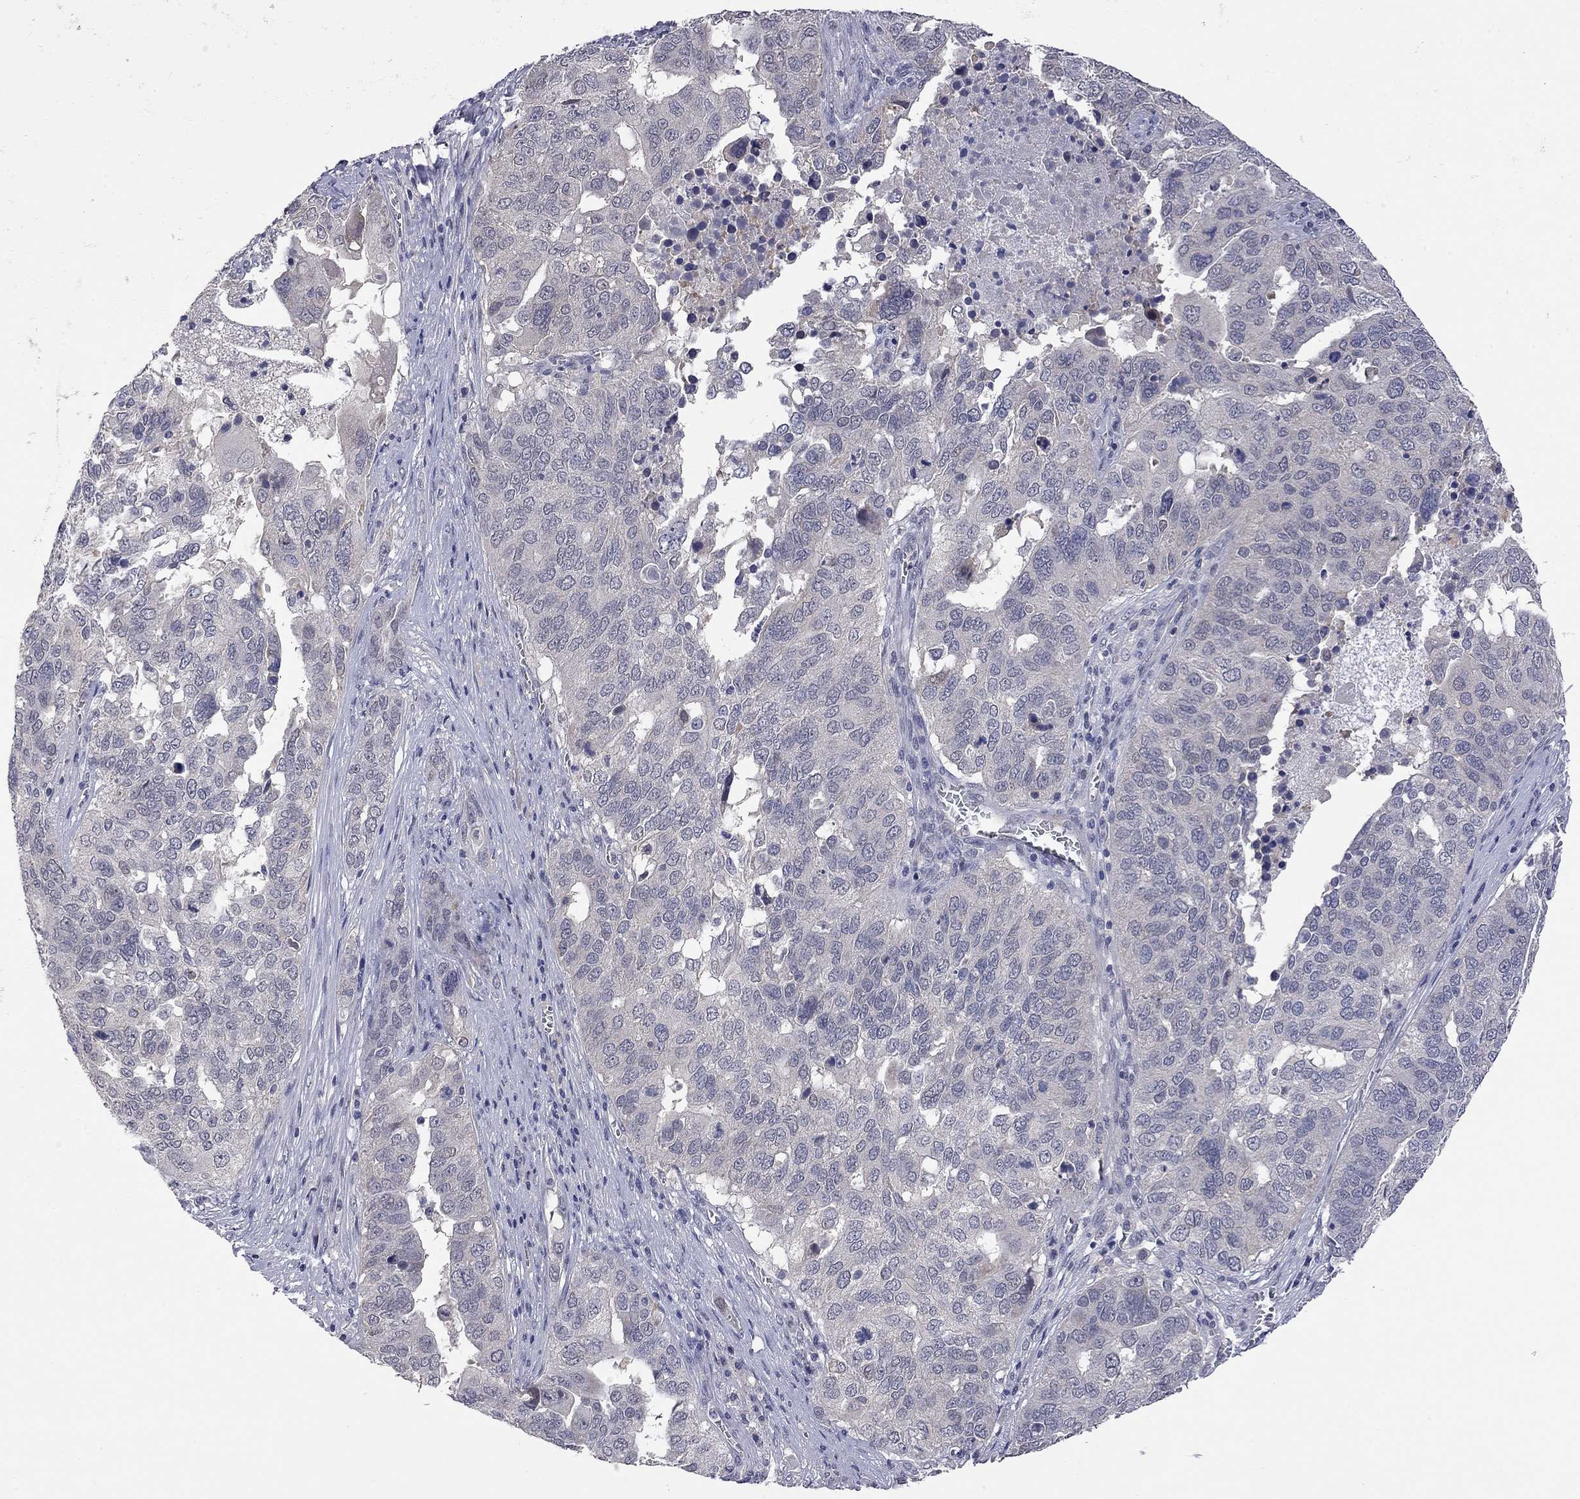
{"staining": {"intensity": "negative", "quantity": "none", "location": "none"}, "tissue": "ovarian cancer", "cell_type": "Tumor cells", "image_type": "cancer", "snomed": [{"axis": "morphology", "description": "Carcinoma, endometroid"}, {"axis": "topography", "description": "Soft tissue"}, {"axis": "topography", "description": "Ovary"}], "caption": "Human ovarian cancer stained for a protein using immunohistochemistry (IHC) demonstrates no staining in tumor cells.", "gene": "FABP12", "patient": {"sex": "female", "age": 52}}